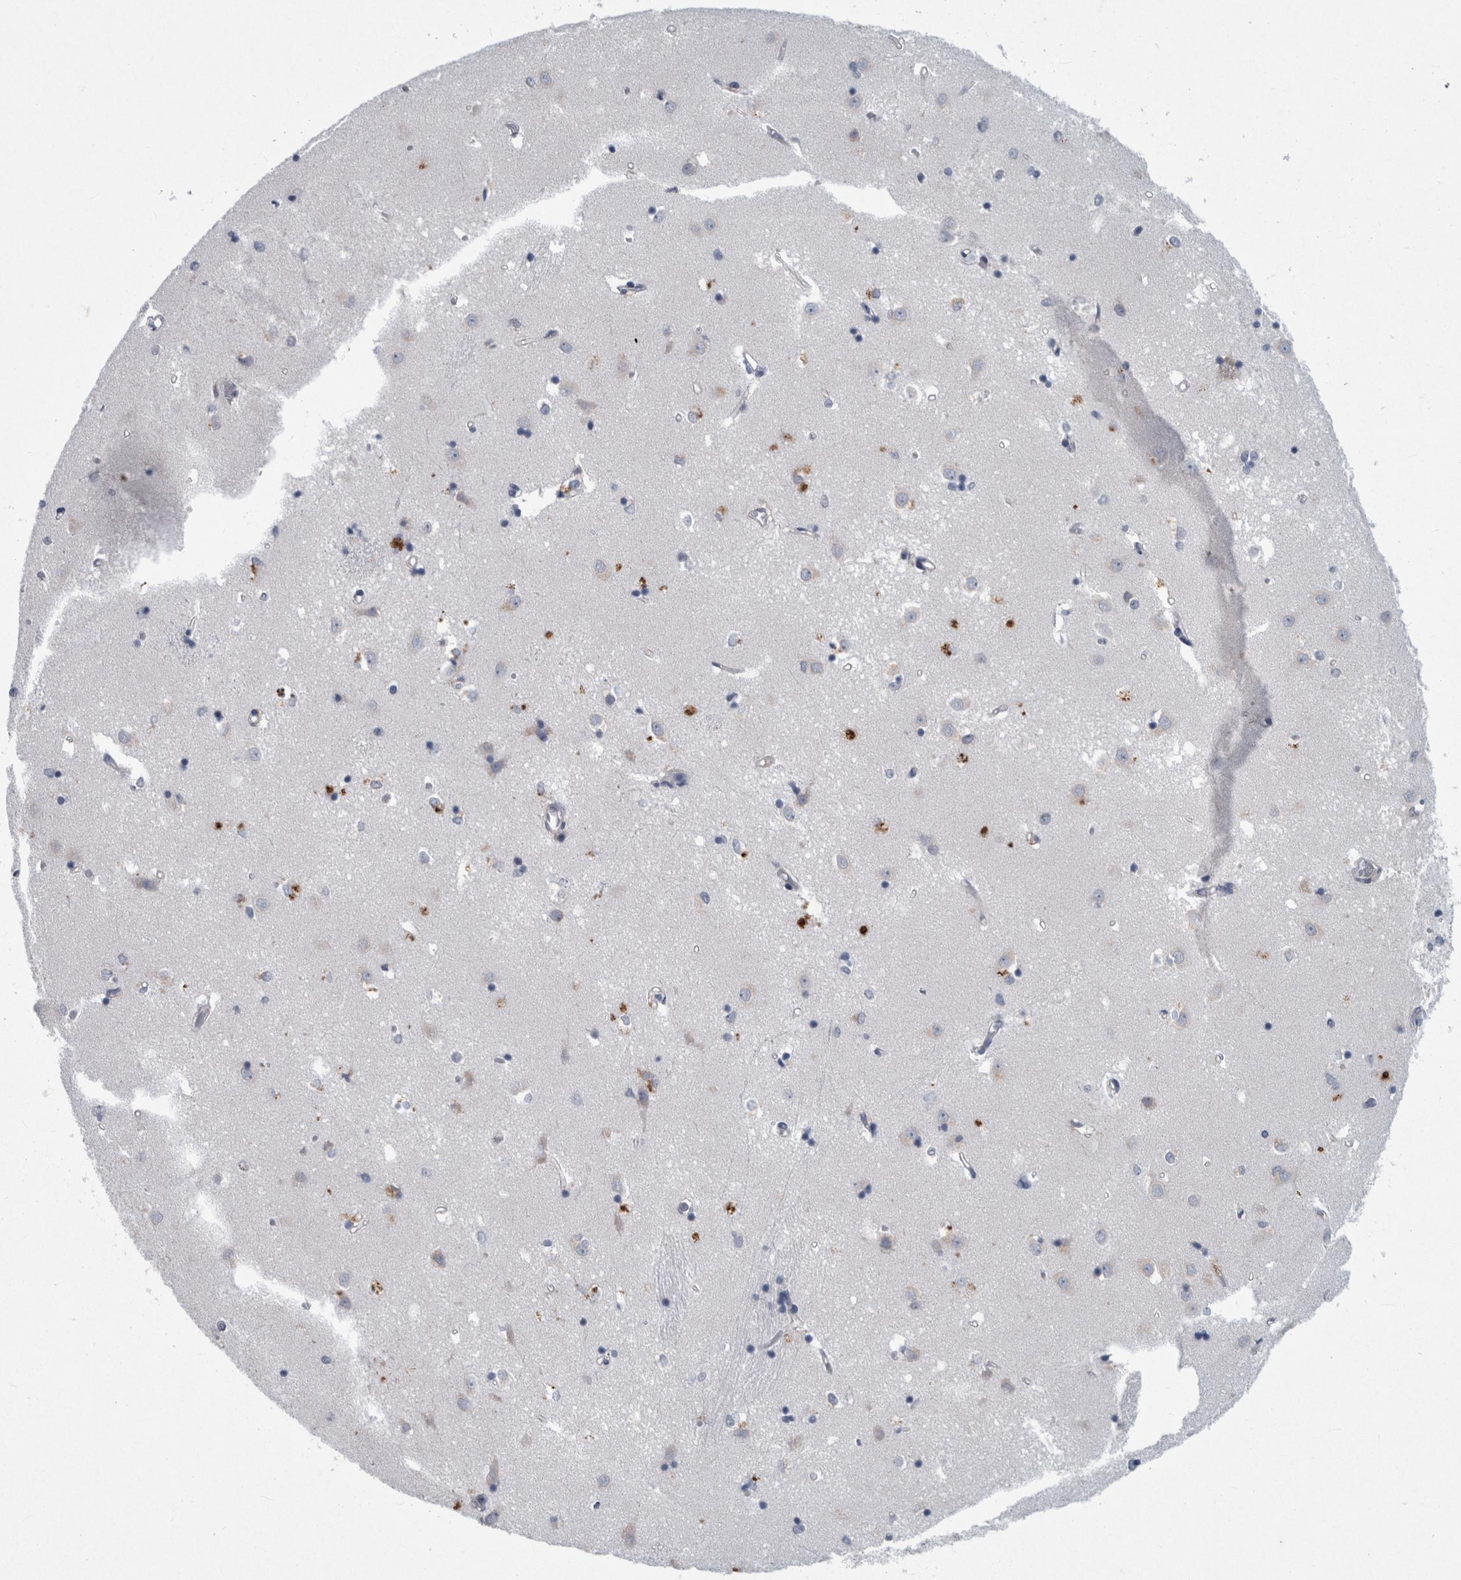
{"staining": {"intensity": "moderate", "quantity": "<25%", "location": "cytoplasmic/membranous"}, "tissue": "caudate", "cell_type": "Glial cells", "image_type": "normal", "snomed": [{"axis": "morphology", "description": "Normal tissue, NOS"}, {"axis": "topography", "description": "Lateral ventricle wall"}], "caption": "Glial cells demonstrate low levels of moderate cytoplasmic/membranous staining in about <25% of cells in normal caudate. (DAB (3,3'-diaminobenzidine) = brown stain, brightfield microscopy at high magnification).", "gene": "FAM83H", "patient": {"sex": "male", "age": 45}}